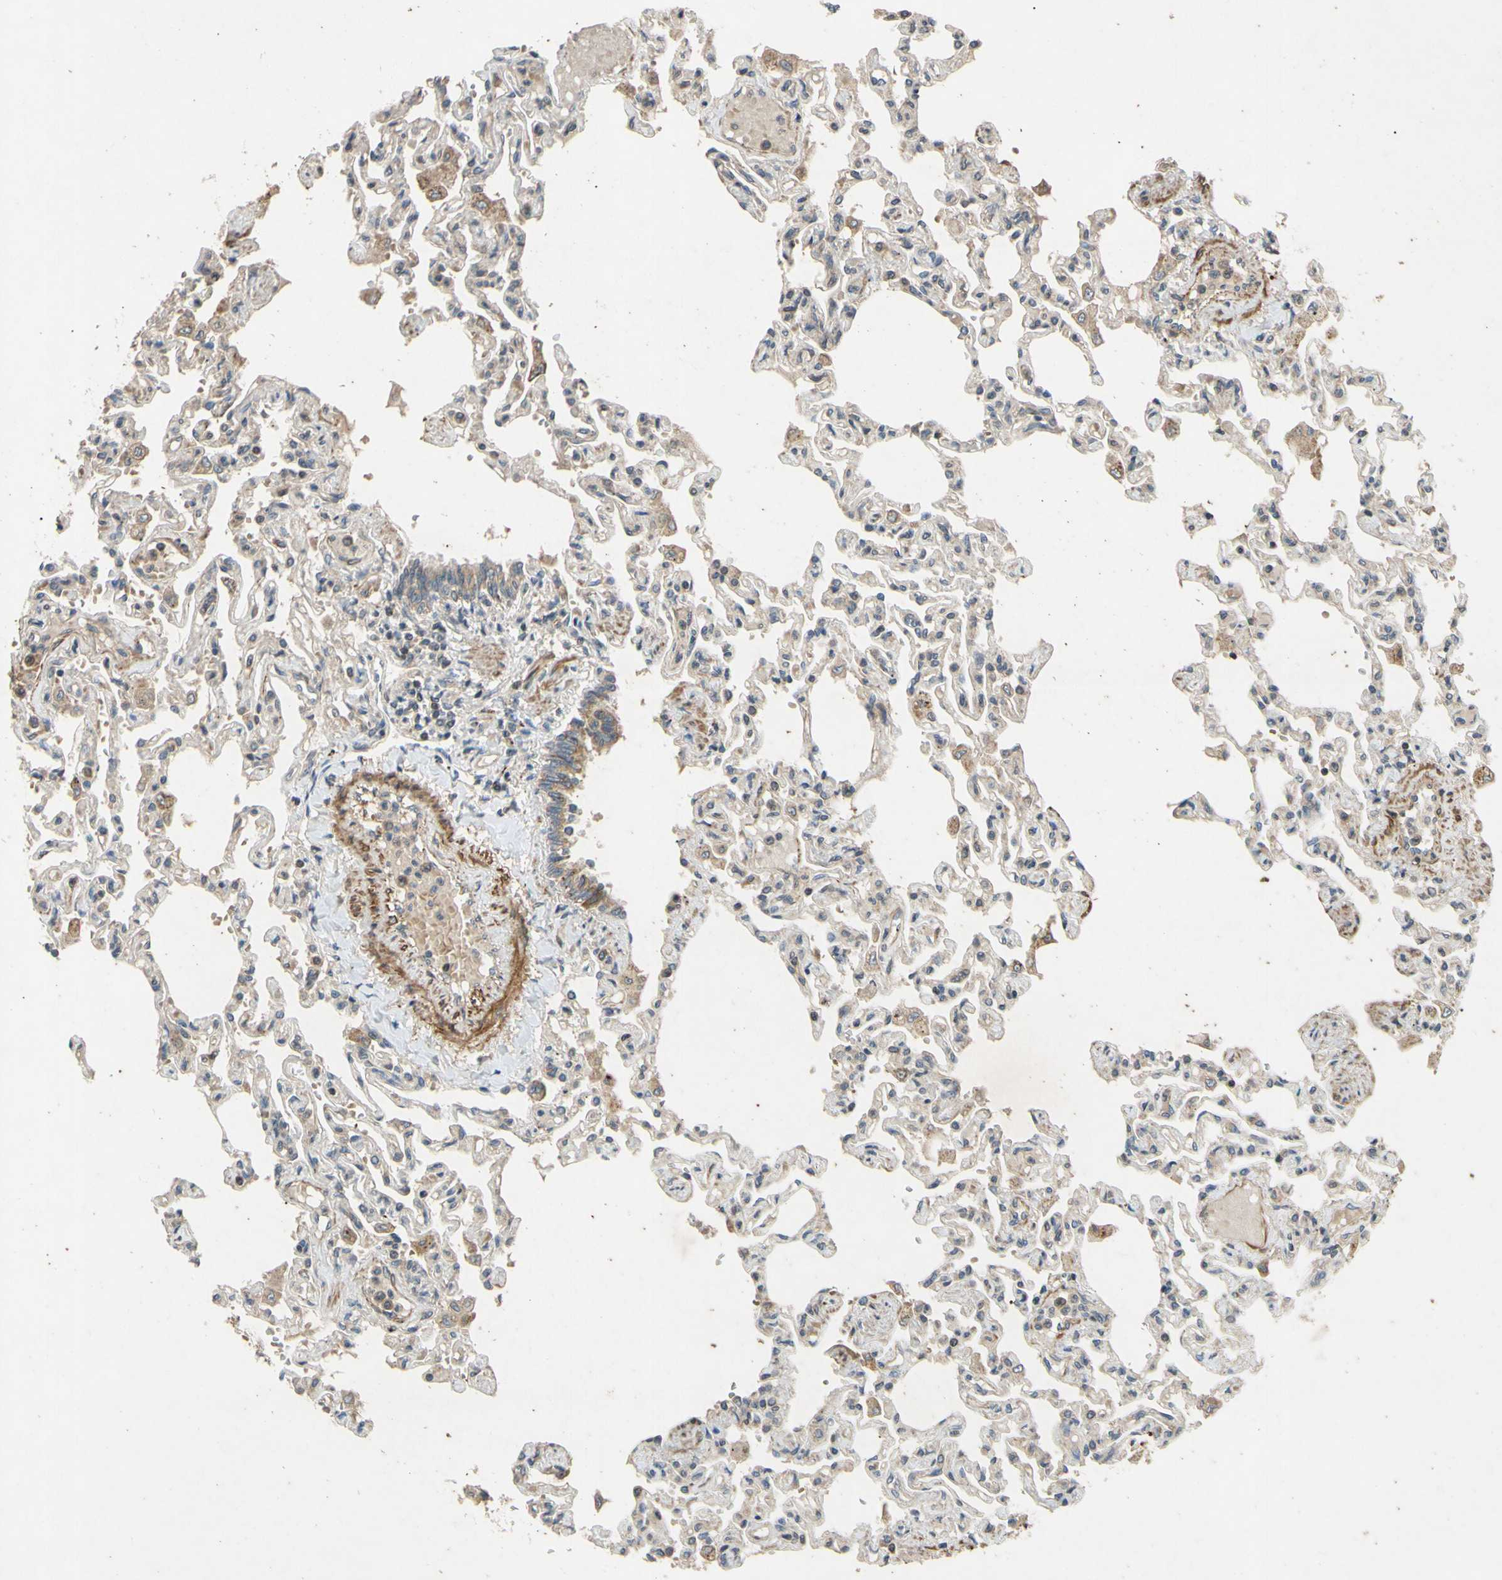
{"staining": {"intensity": "moderate", "quantity": "<25%", "location": "cytoplasmic/membranous"}, "tissue": "lung", "cell_type": "Alveolar cells", "image_type": "normal", "snomed": [{"axis": "morphology", "description": "Normal tissue, NOS"}, {"axis": "topography", "description": "Lung"}], "caption": "The photomicrograph shows immunohistochemical staining of benign lung. There is moderate cytoplasmic/membranous expression is seen in about <25% of alveolar cells. The protein of interest is stained brown, and the nuclei are stained in blue (DAB (3,3'-diaminobenzidine) IHC with brightfield microscopy, high magnification).", "gene": "PARD6A", "patient": {"sex": "male", "age": 21}}